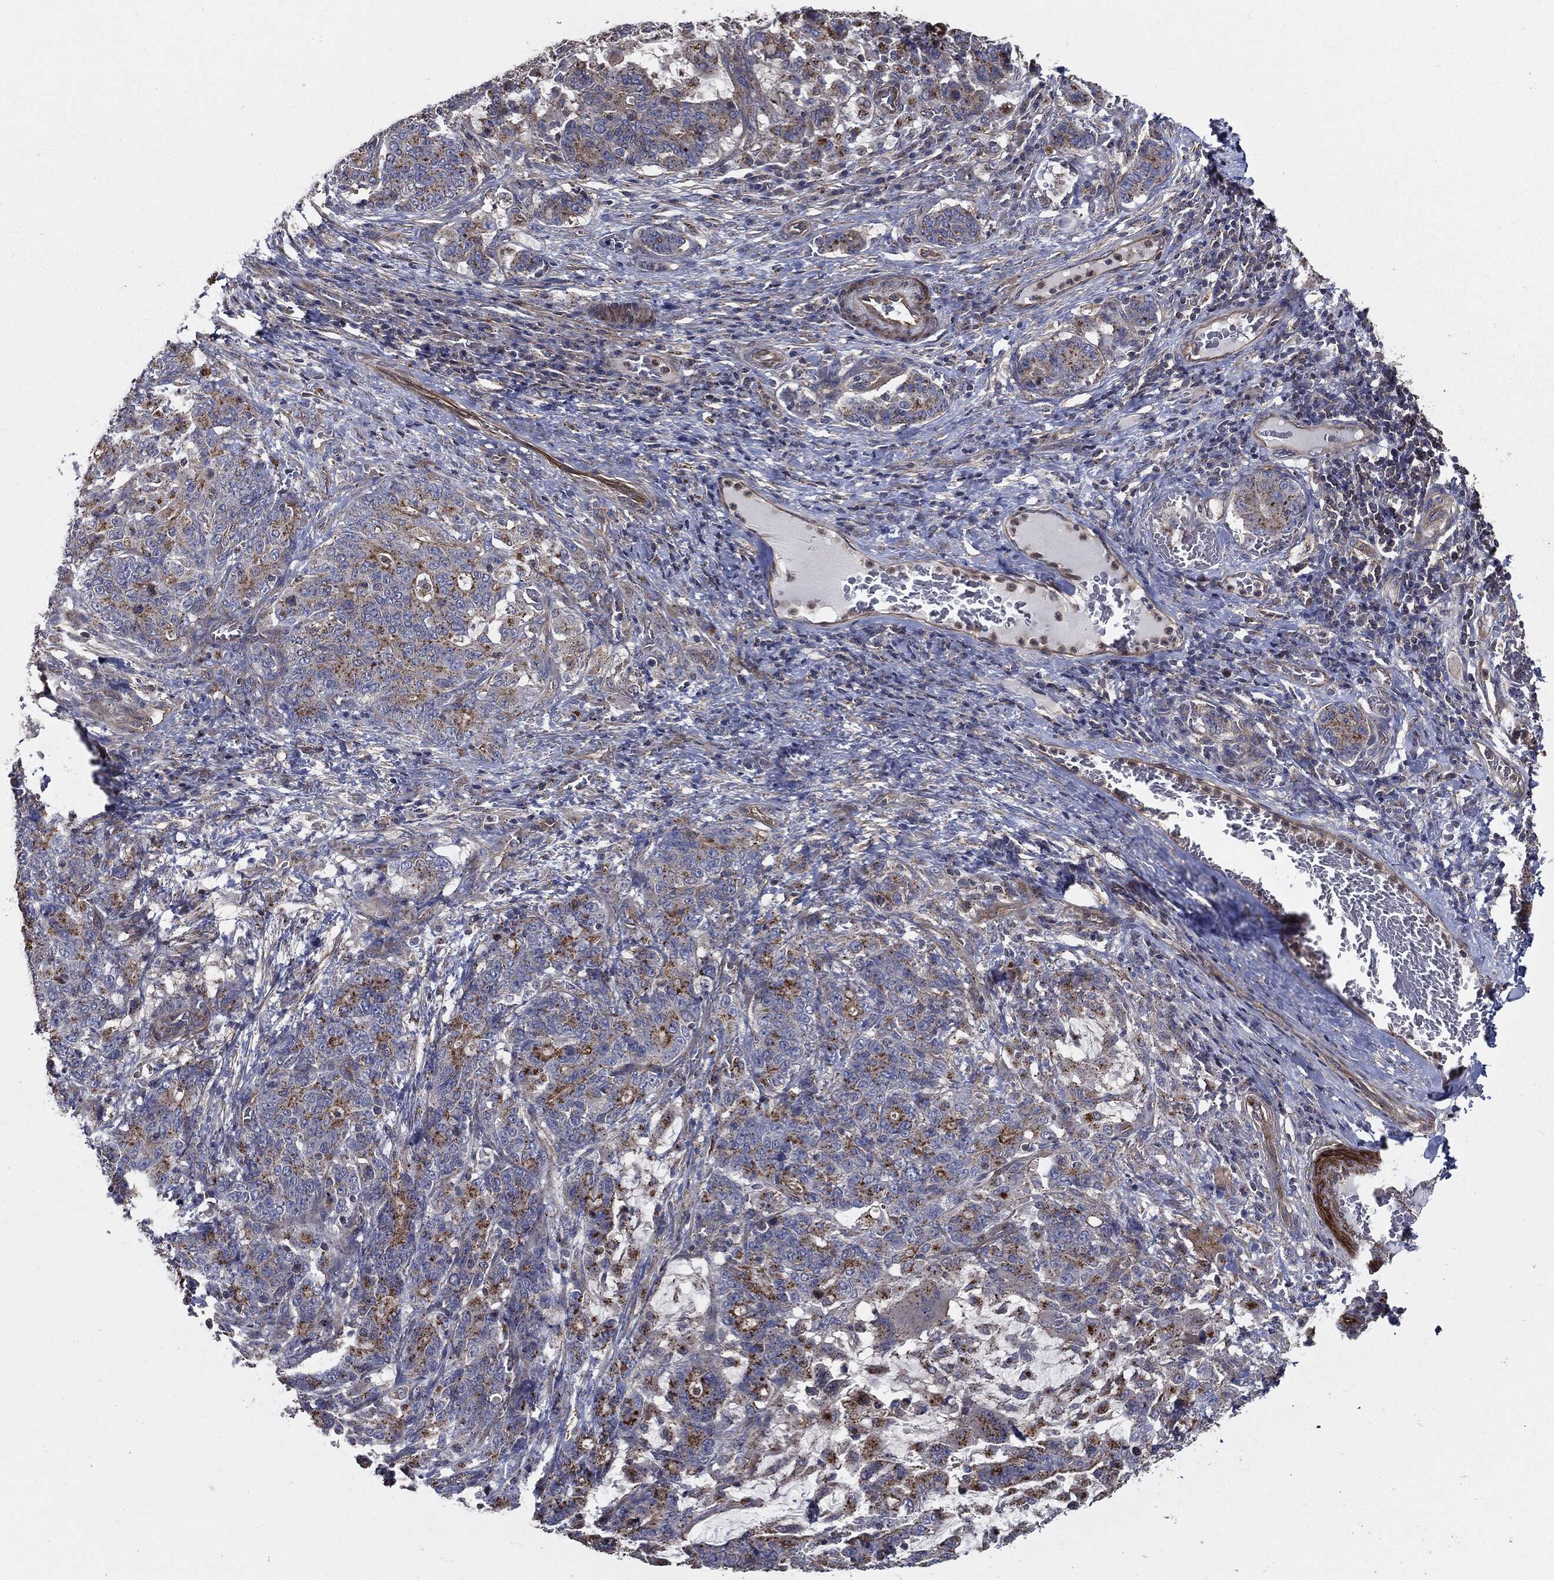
{"staining": {"intensity": "strong", "quantity": "25%-75%", "location": "cytoplasmic/membranous"}, "tissue": "stomach cancer", "cell_type": "Tumor cells", "image_type": "cancer", "snomed": [{"axis": "morphology", "description": "Normal tissue, NOS"}, {"axis": "morphology", "description": "Adenocarcinoma, NOS"}, {"axis": "topography", "description": "Stomach"}], "caption": "Tumor cells exhibit high levels of strong cytoplasmic/membranous positivity in about 25%-75% of cells in human stomach adenocarcinoma.", "gene": "PDCD6IP", "patient": {"sex": "female", "age": 64}}